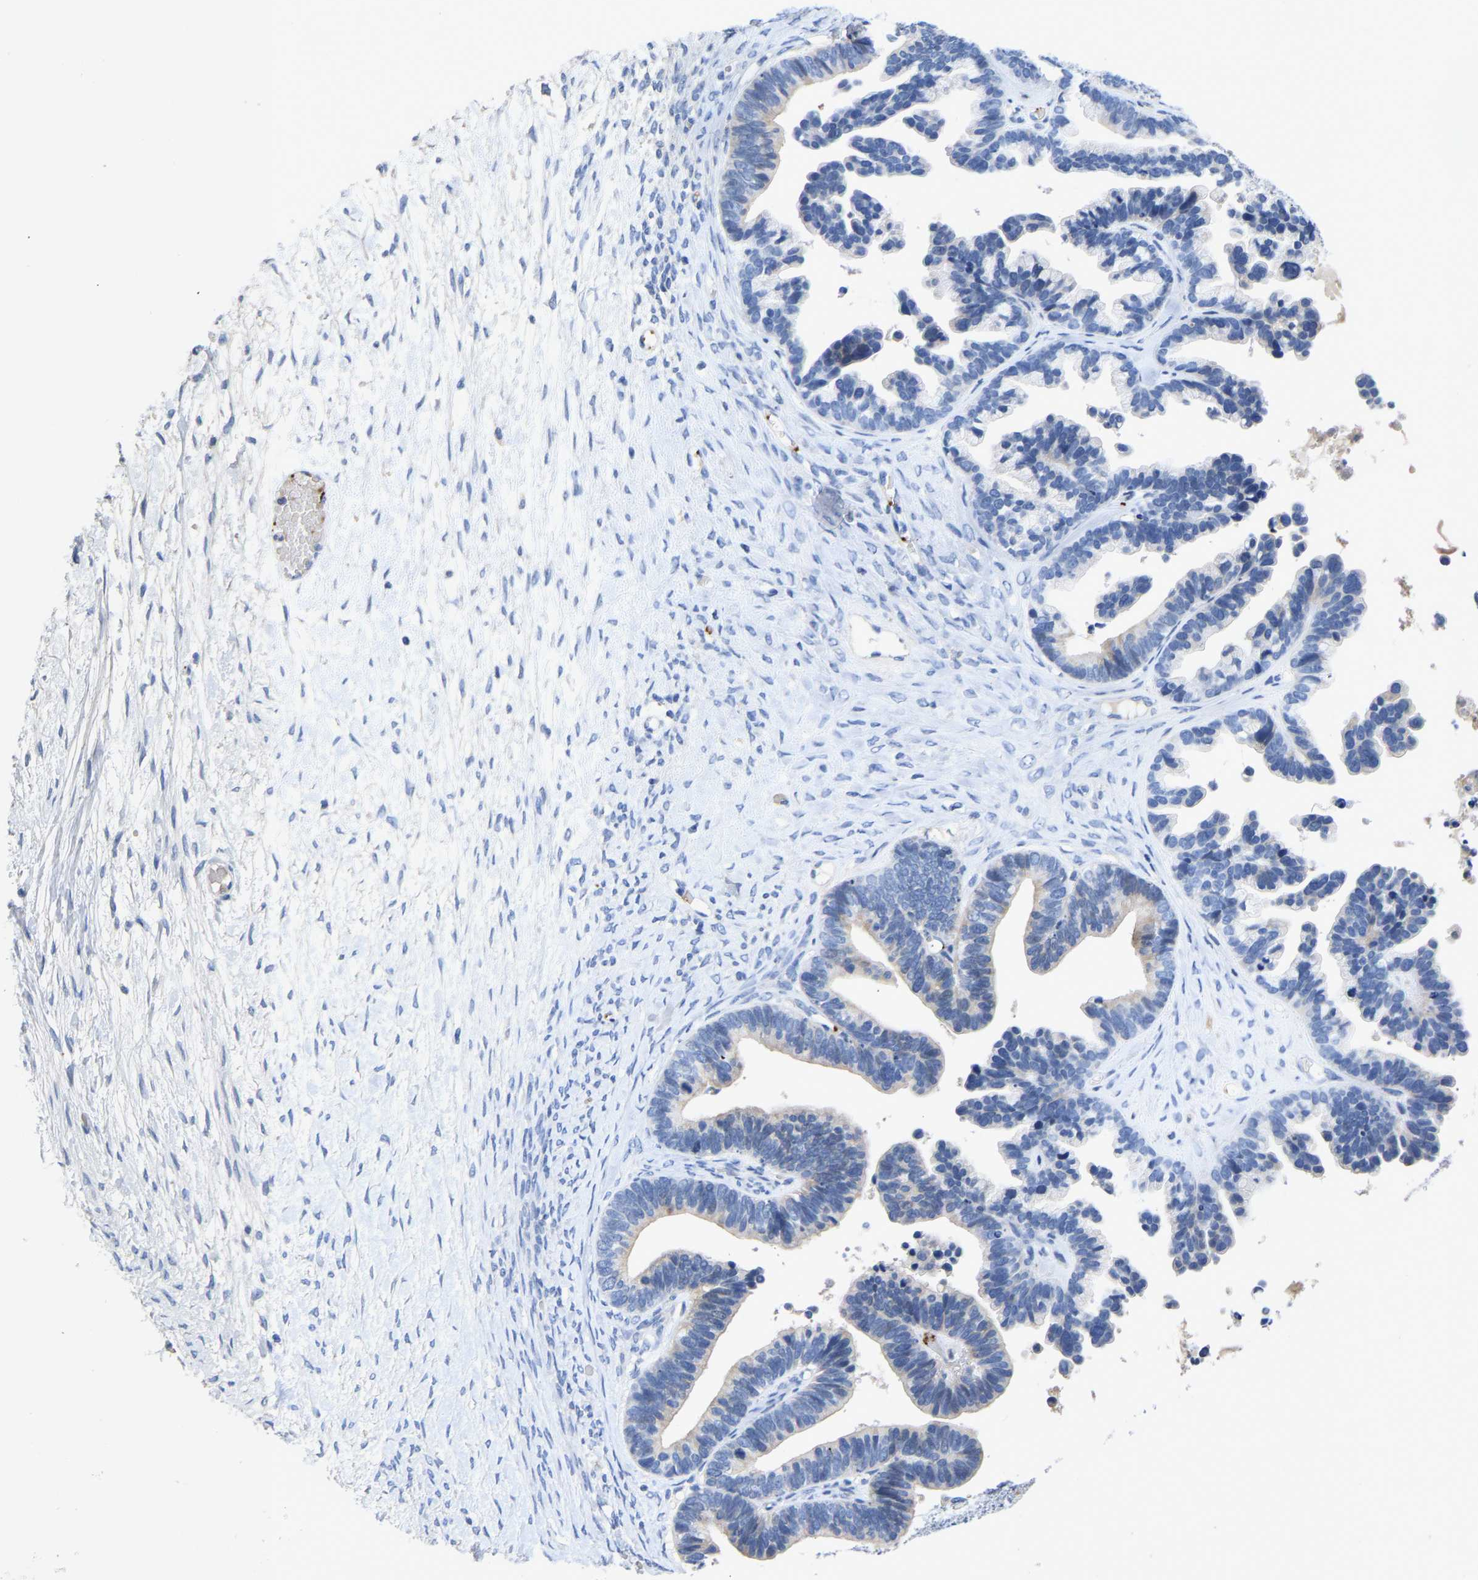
{"staining": {"intensity": "negative", "quantity": "none", "location": "none"}, "tissue": "ovarian cancer", "cell_type": "Tumor cells", "image_type": "cancer", "snomed": [{"axis": "morphology", "description": "Cystadenocarcinoma, serous, NOS"}, {"axis": "topography", "description": "Ovary"}], "caption": "Immunohistochemical staining of ovarian cancer reveals no significant positivity in tumor cells. (DAB (3,3'-diaminobenzidine) immunohistochemistry (IHC), high magnification).", "gene": "FGF18", "patient": {"sex": "female", "age": 56}}